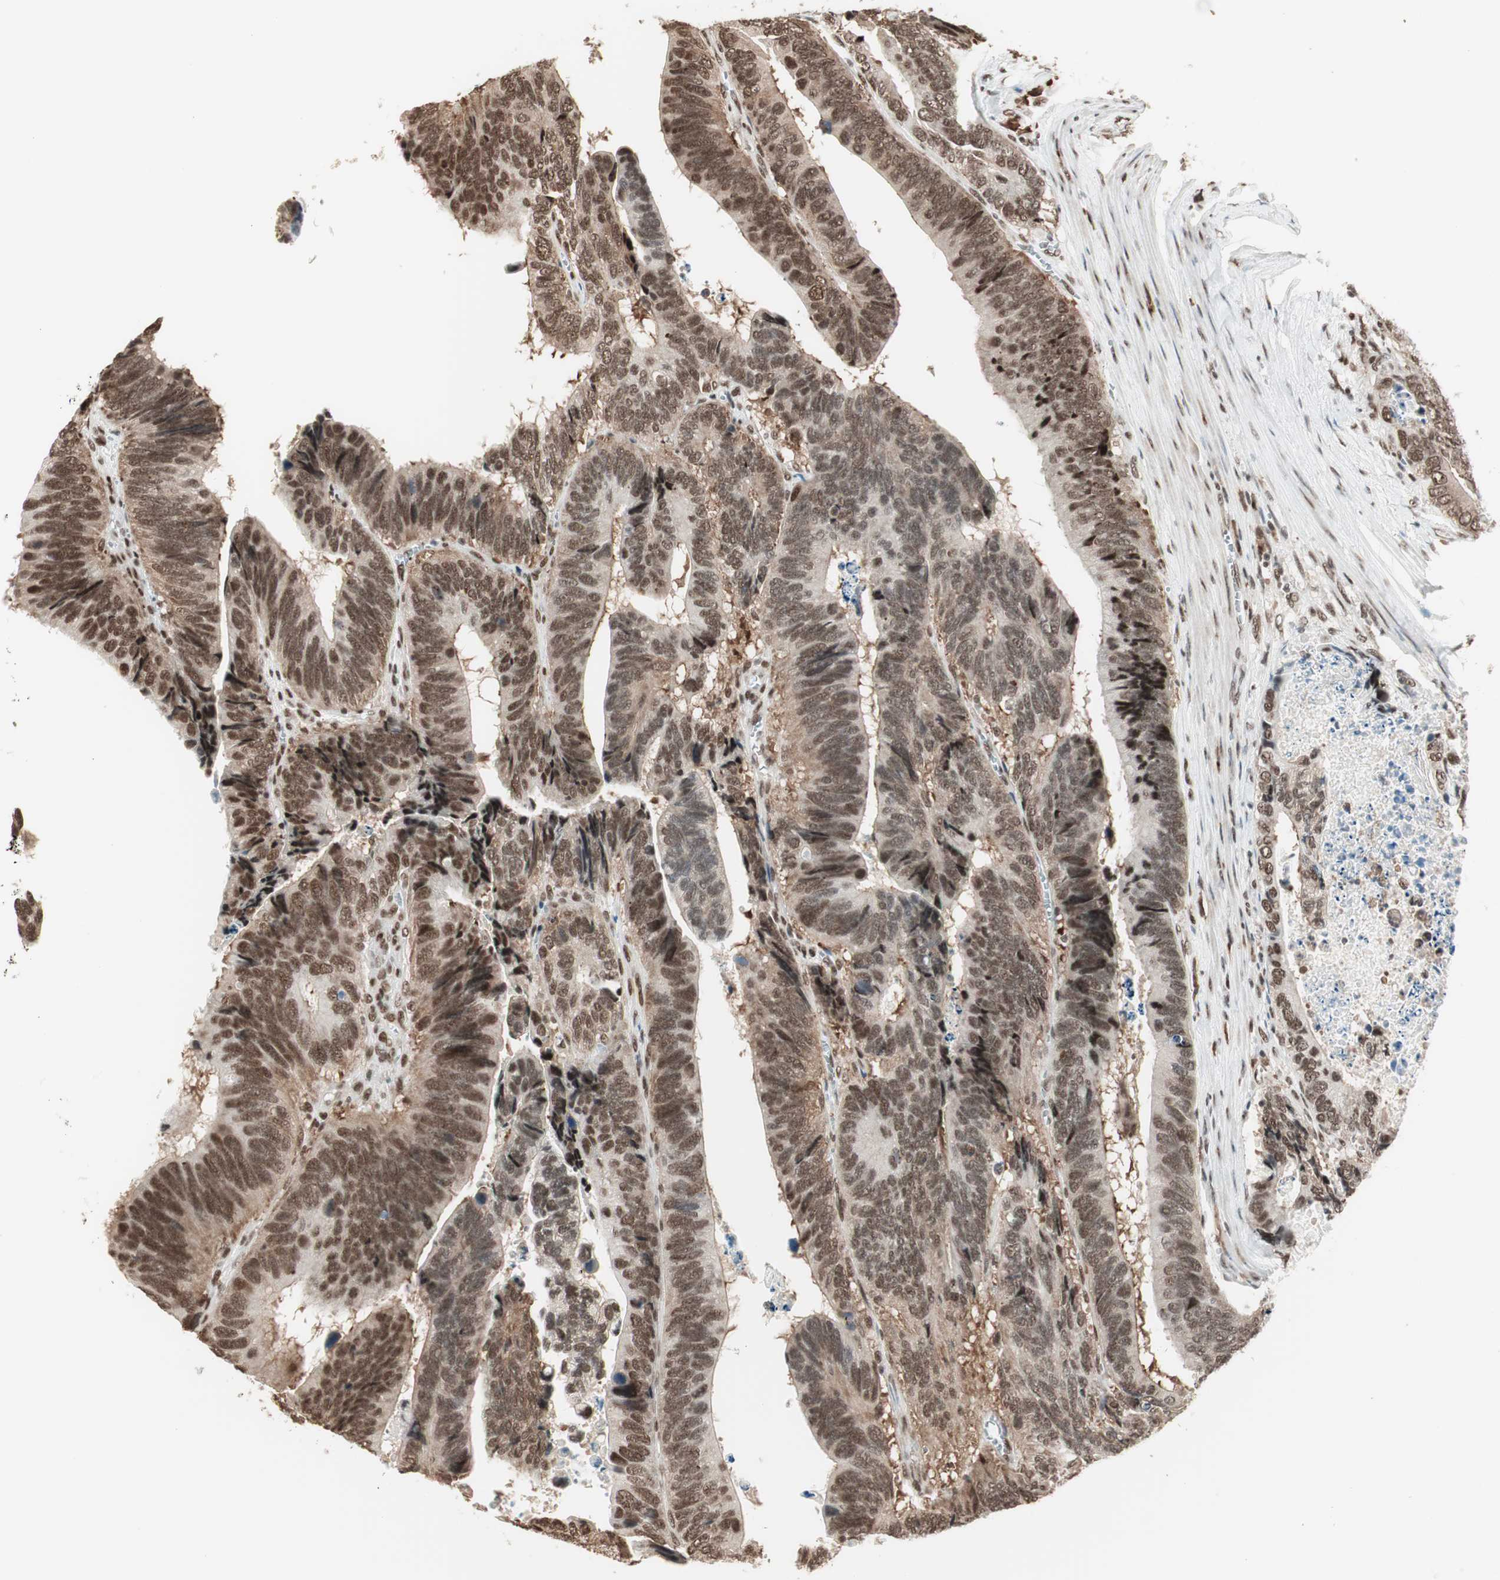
{"staining": {"intensity": "moderate", "quantity": ">75%", "location": "cytoplasmic/membranous,nuclear"}, "tissue": "colorectal cancer", "cell_type": "Tumor cells", "image_type": "cancer", "snomed": [{"axis": "morphology", "description": "Adenocarcinoma, NOS"}, {"axis": "topography", "description": "Colon"}], "caption": "Immunohistochemistry (DAB (3,3'-diaminobenzidine)) staining of colorectal cancer (adenocarcinoma) displays moderate cytoplasmic/membranous and nuclear protein staining in about >75% of tumor cells. (brown staining indicates protein expression, while blue staining denotes nuclei).", "gene": "SMARCE1", "patient": {"sex": "male", "age": 72}}